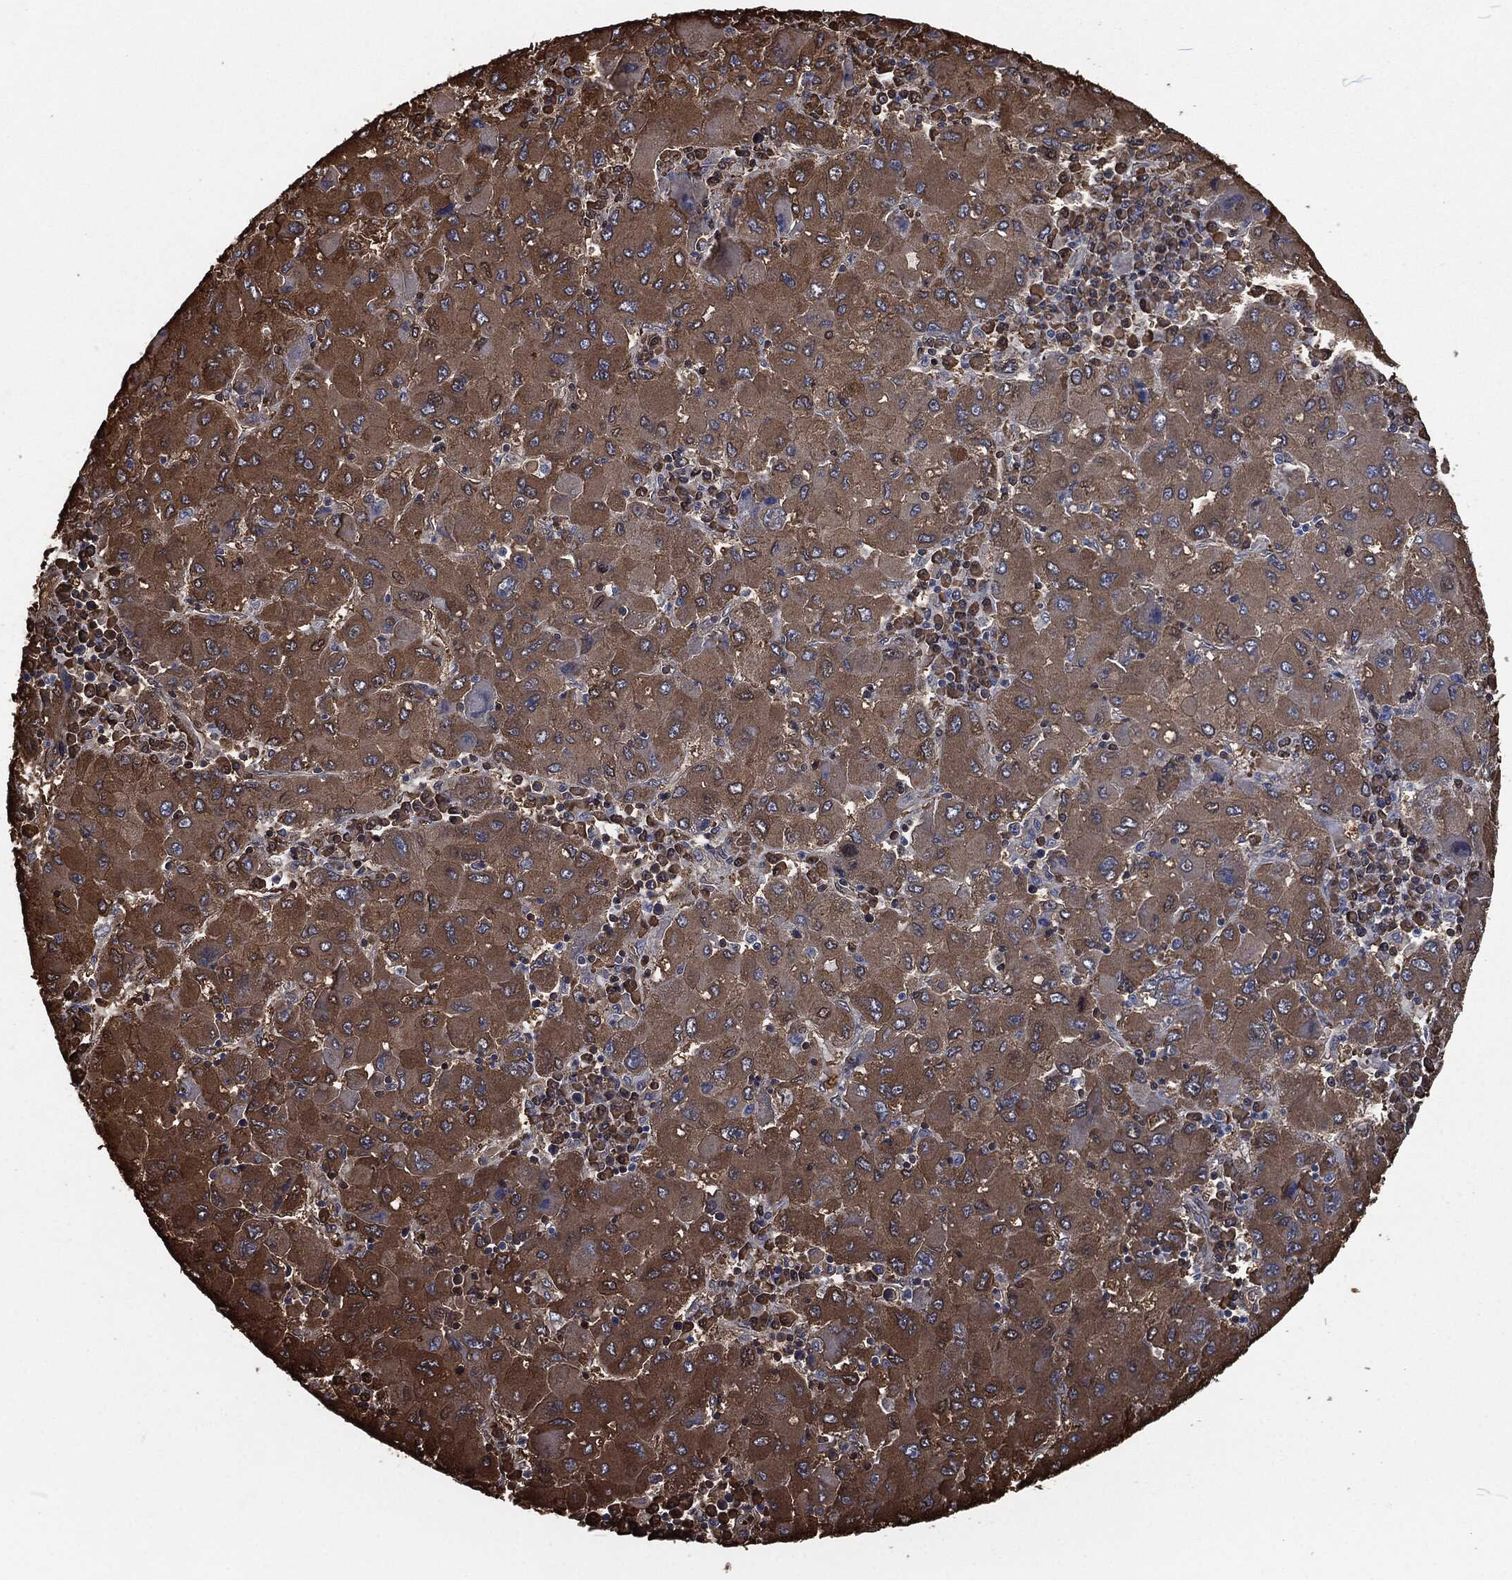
{"staining": {"intensity": "moderate", "quantity": ">75%", "location": "cytoplasmic/membranous"}, "tissue": "liver cancer", "cell_type": "Tumor cells", "image_type": "cancer", "snomed": [{"axis": "morphology", "description": "Carcinoma, Hepatocellular, NOS"}, {"axis": "topography", "description": "Liver"}], "caption": "Tumor cells show medium levels of moderate cytoplasmic/membranous positivity in about >75% of cells in liver hepatocellular carcinoma.", "gene": "PRDX4", "patient": {"sex": "male", "age": 75}}